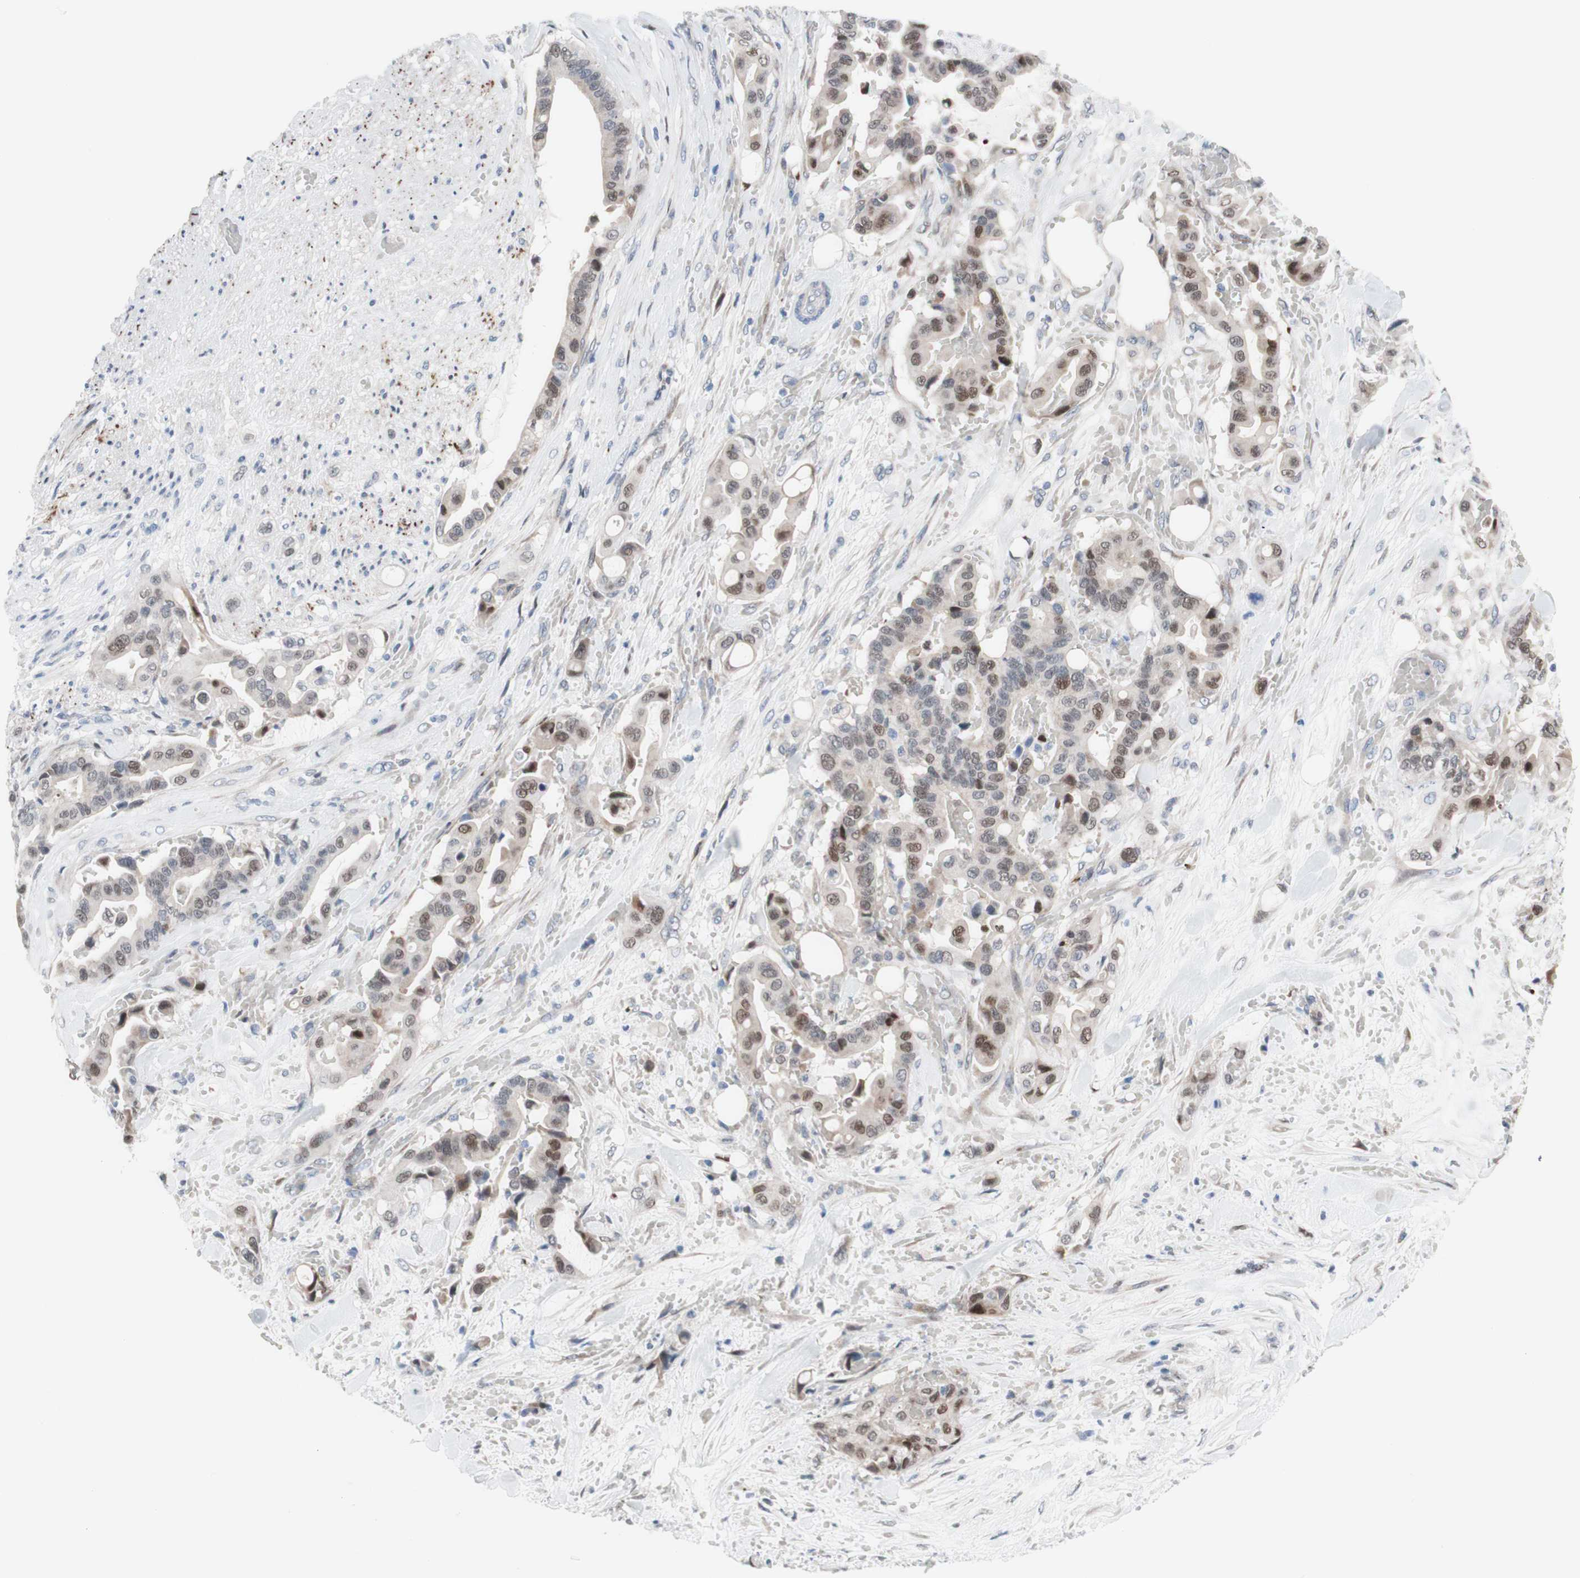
{"staining": {"intensity": "weak", "quantity": "<25%", "location": "nuclear"}, "tissue": "liver cancer", "cell_type": "Tumor cells", "image_type": "cancer", "snomed": [{"axis": "morphology", "description": "Cholangiocarcinoma"}, {"axis": "topography", "description": "Liver"}], "caption": "Immunohistochemistry of human liver cancer (cholangiocarcinoma) shows no positivity in tumor cells.", "gene": "PHTF2", "patient": {"sex": "female", "age": 61}}